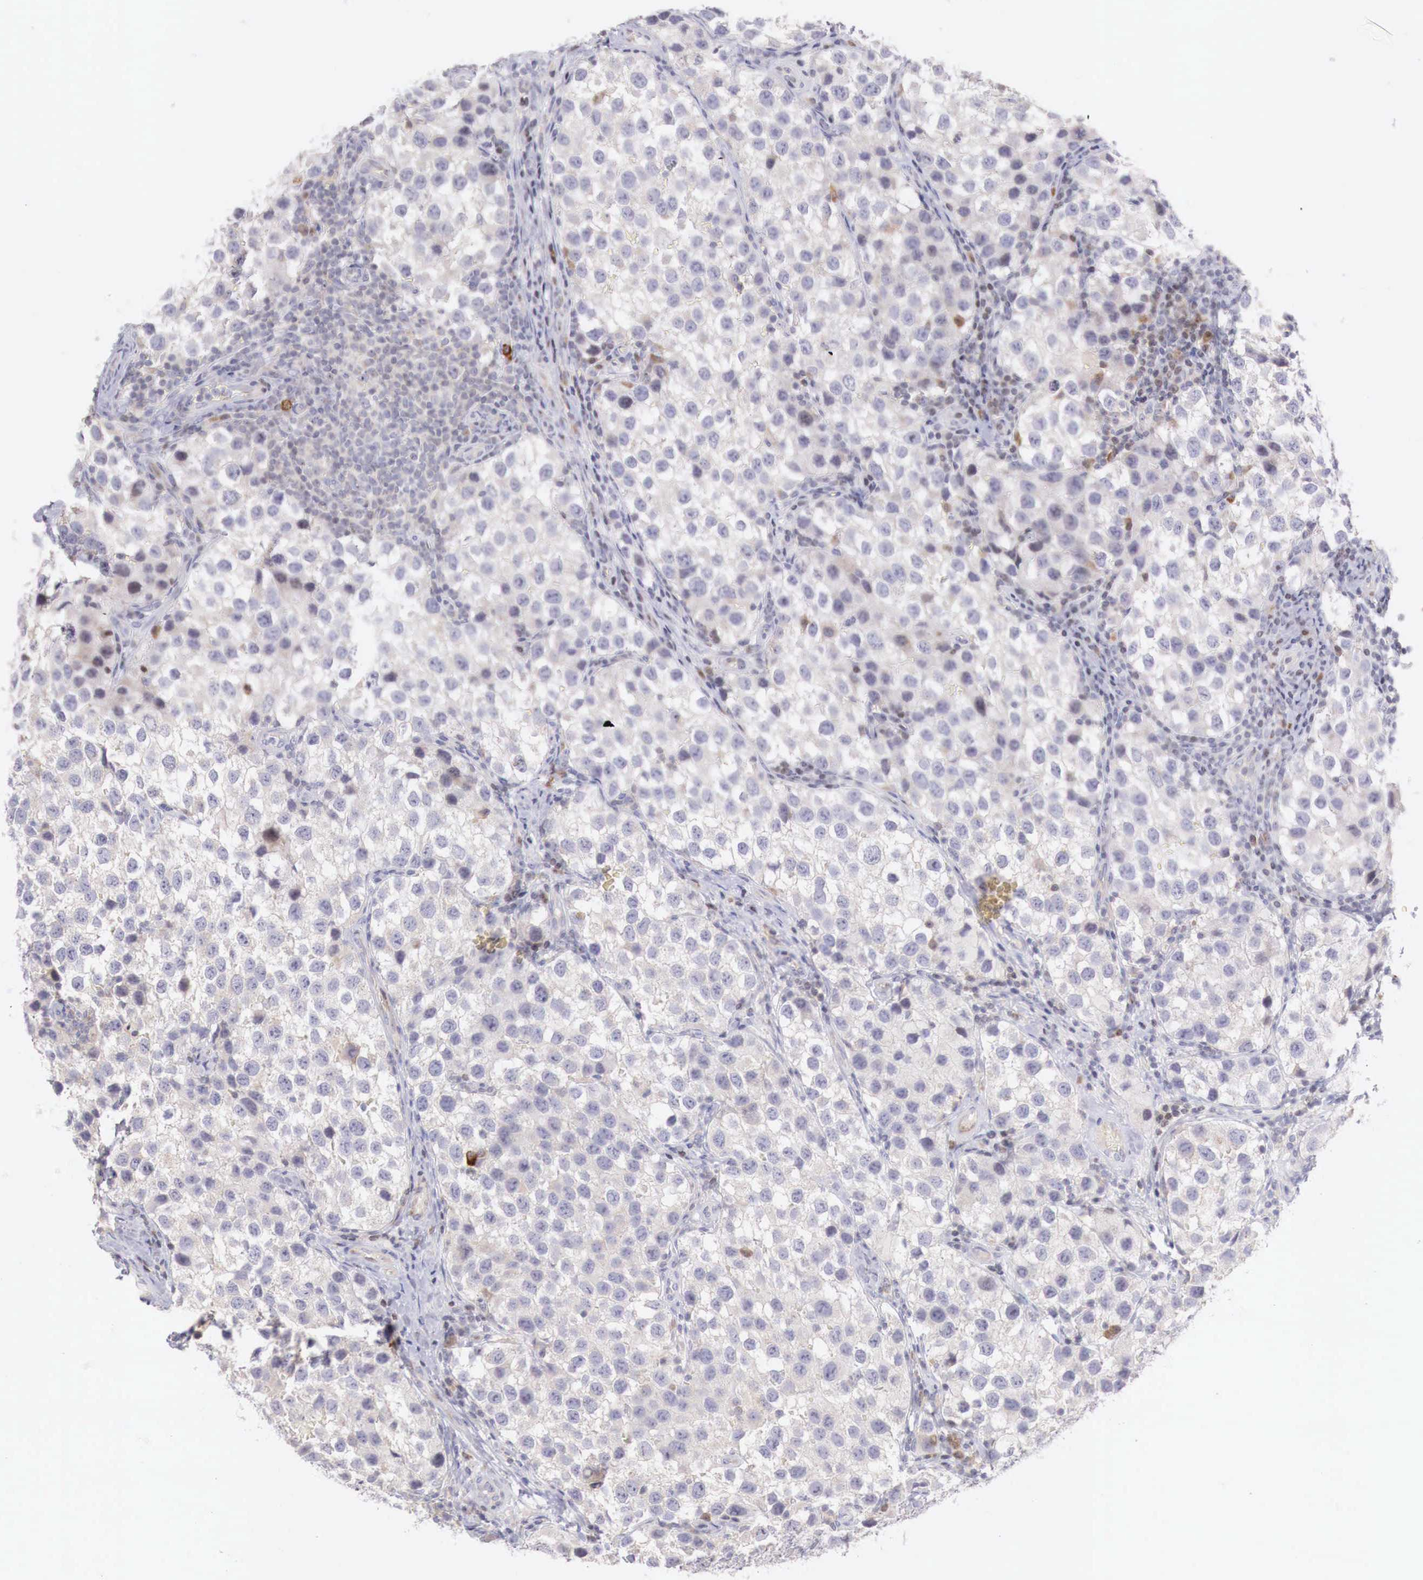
{"staining": {"intensity": "weak", "quantity": "<25%", "location": "nuclear"}, "tissue": "testis cancer", "cell_type": "Tumor cells", "image_type": "cancer", "snomed": [{"axis": "morphology", "description": "Seminoma, NOS"}, {"axis": "topography", "description": "Testis"}], "caption": "IHC of testis cancer (seminoma) exhibits no positivity in tumor cells. Brightfield microscopy of IHC stained with DAB (3,3'-diaminobenzidine) (brown) and hematoxylin (blue), captured at high magnification.", "gene": "CLCN5", "patient": {"sex": "male", "age": 39}}